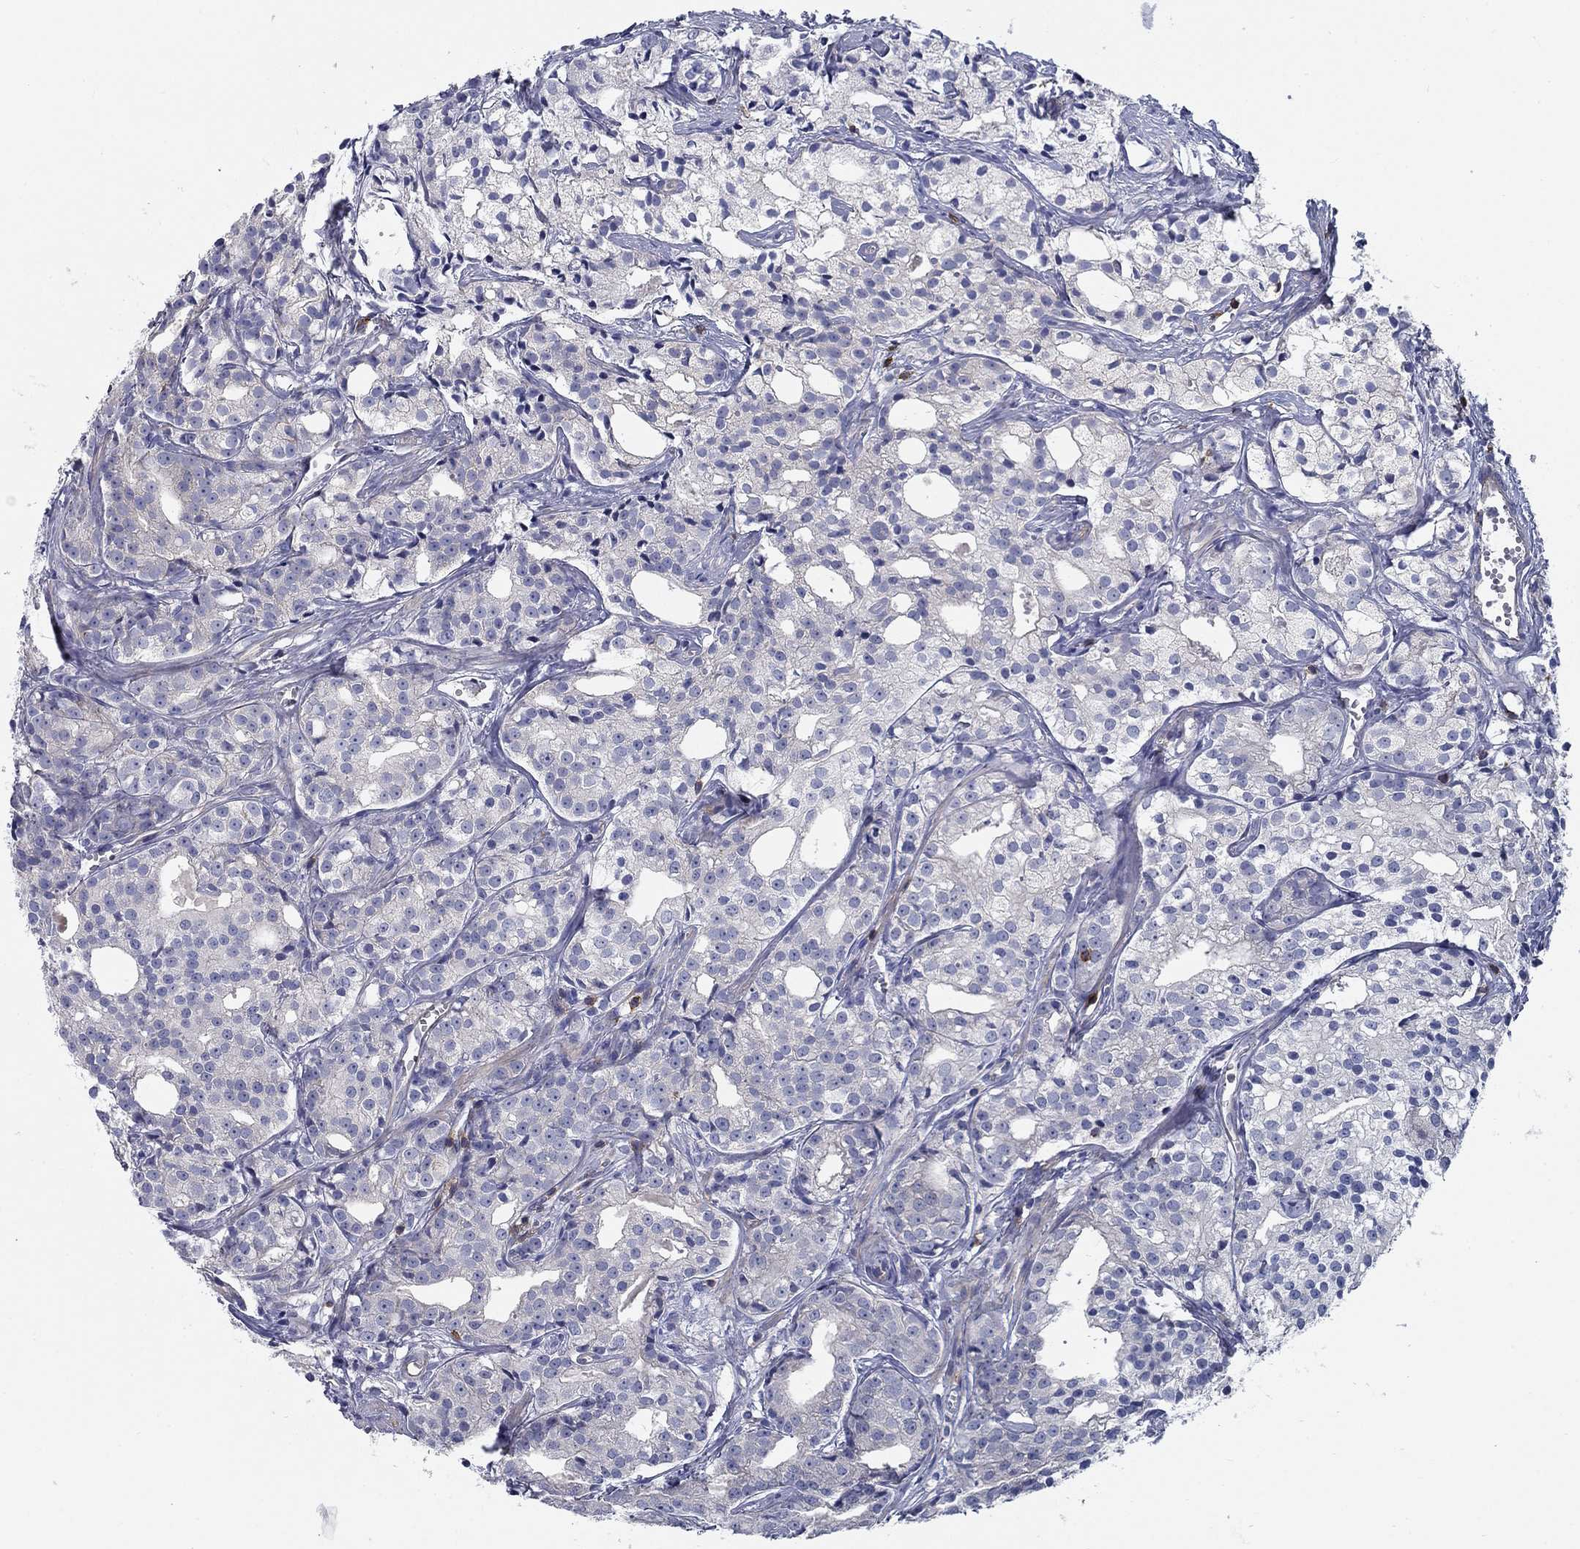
{"staining": {"intensity": "negative", "quantity": "none", "location": "none"}, "tissue": "prostate cancer", "cell_type": "Tumor cells", "image_type": "cancer", "snomed": [{"axis": "morphology", "description": "Adenocarcinoma, Medium grade"}, {"axis": "topography", "description": "Prostate"}], "caption": "A photomicrograph of prostate medium-grade adenocarcinoma stained for a protein demonstrates no brown staining in tumor cells.", "gene": "SIT1", "patient": {"sex": "male", "age": 74}}